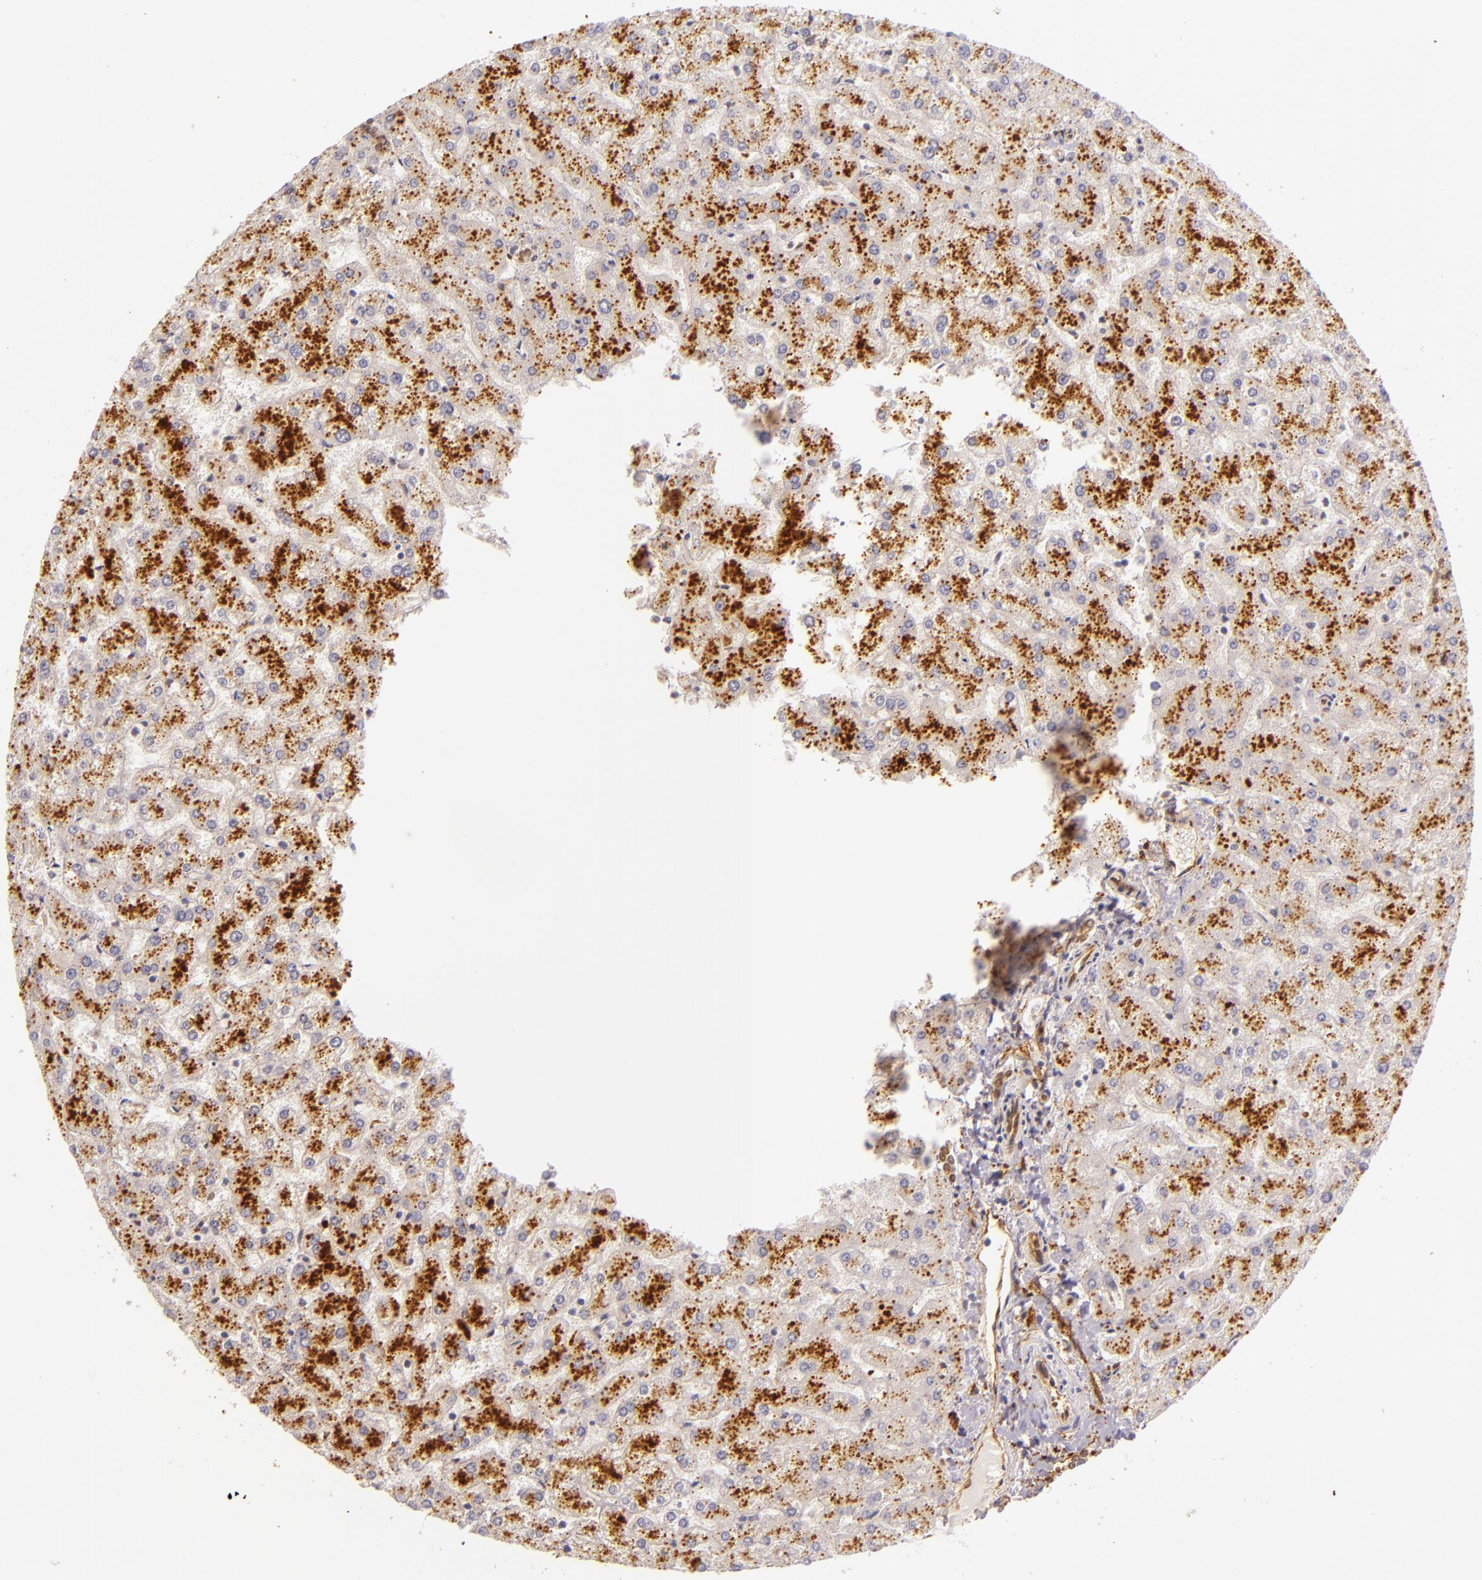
{"staining": {"intensity": "weak", "quantity": "25%-75%", "location": "cytoplasmic/membranous,nuclear"}, "tissue": "liver", "cell_type": "Cholangiocytes", "image_type": "normal", "snomed": [{"axis": "morphology", "description": "Normal tissue, NOS"}, {"axis": "topography", "description": "Liver"}], "caption": "IHC (DAB (3,3'-diaminobenzidine)) staining of normal human liver displays weak cytoplasmic/membranous,nuclear protein expression in approximately 25%-75% of cholangiocytes.", "gene": "CTSF", "patient": {"sex": "female", "age": 32}}